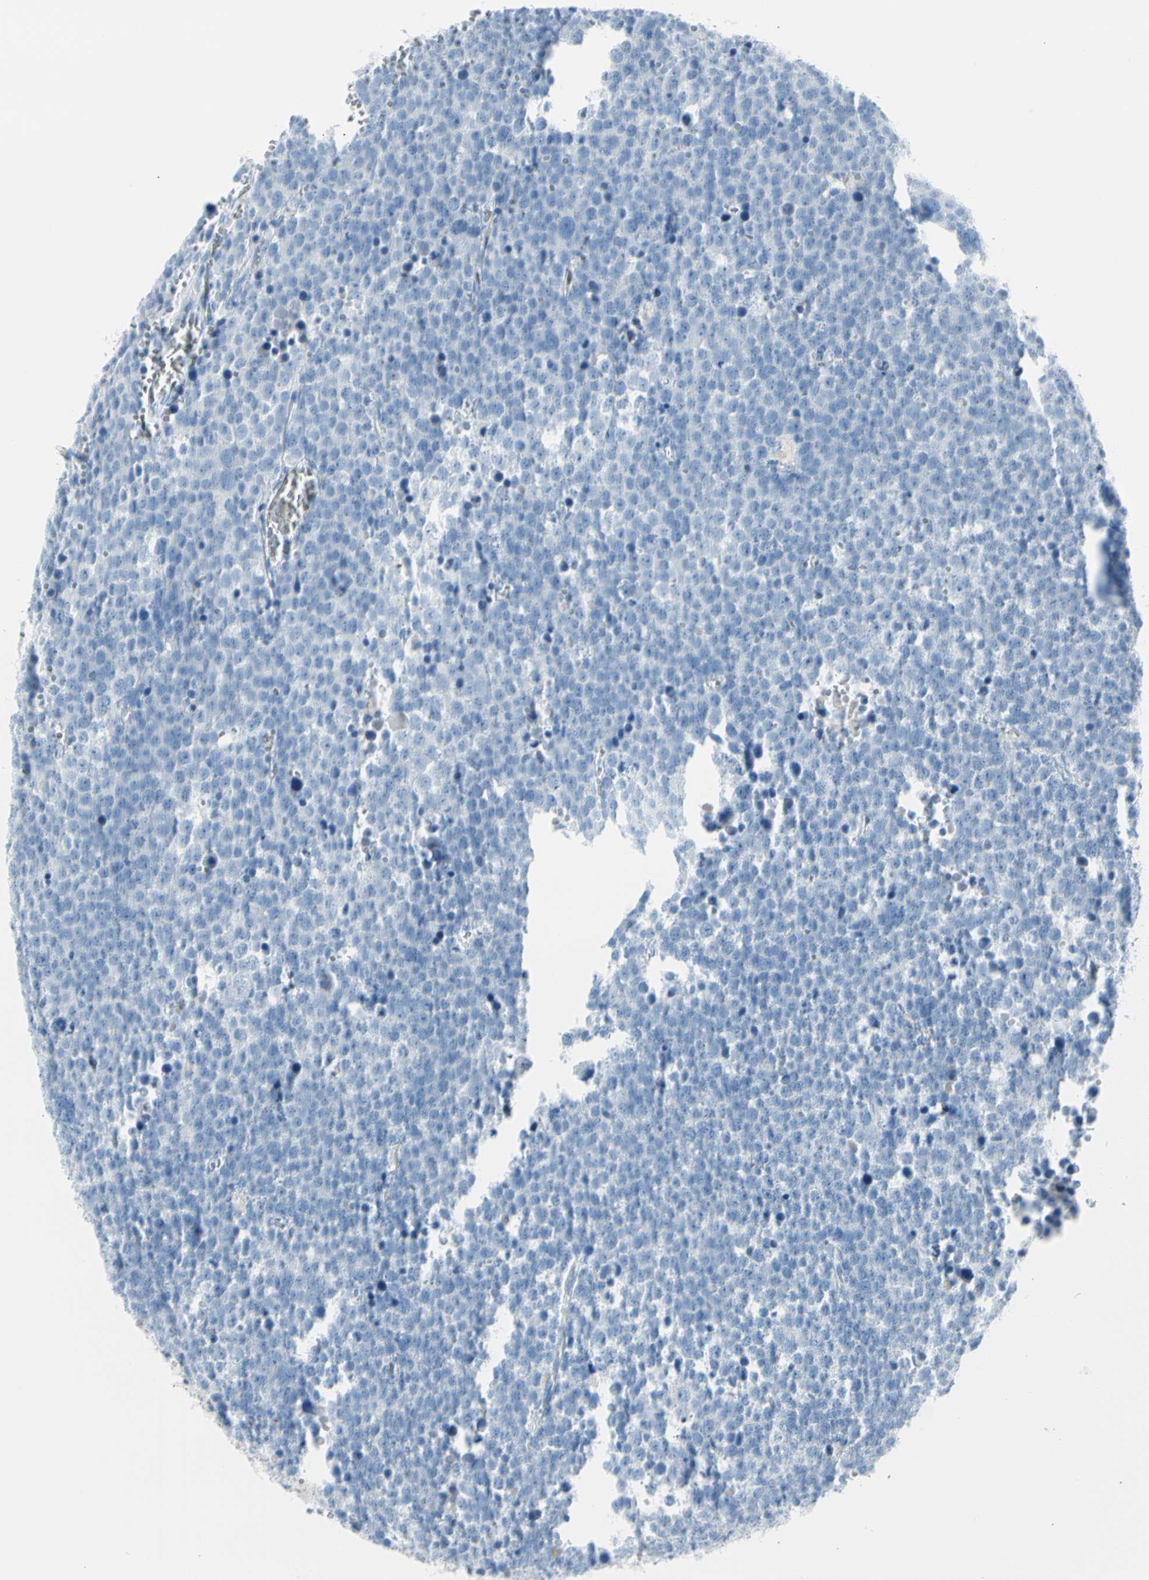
{"staining": {"intensity": "negative", "quantity": "none", "location": "none"}, "tissue": "testis cancer", "cell_type": "Tumor cells", "image_type": "cancer", "snomed": [{"axis": "morphology", "description": "Seminoma, NOS"}, {"axis": "topography", "description": "Testis"}], "caption": "Immunohistochemical staining of seminoma (testis) reveals no significant staining in tumor cells.", "gene": "TPO", "patient": {"sex": "male", "age": 71}}